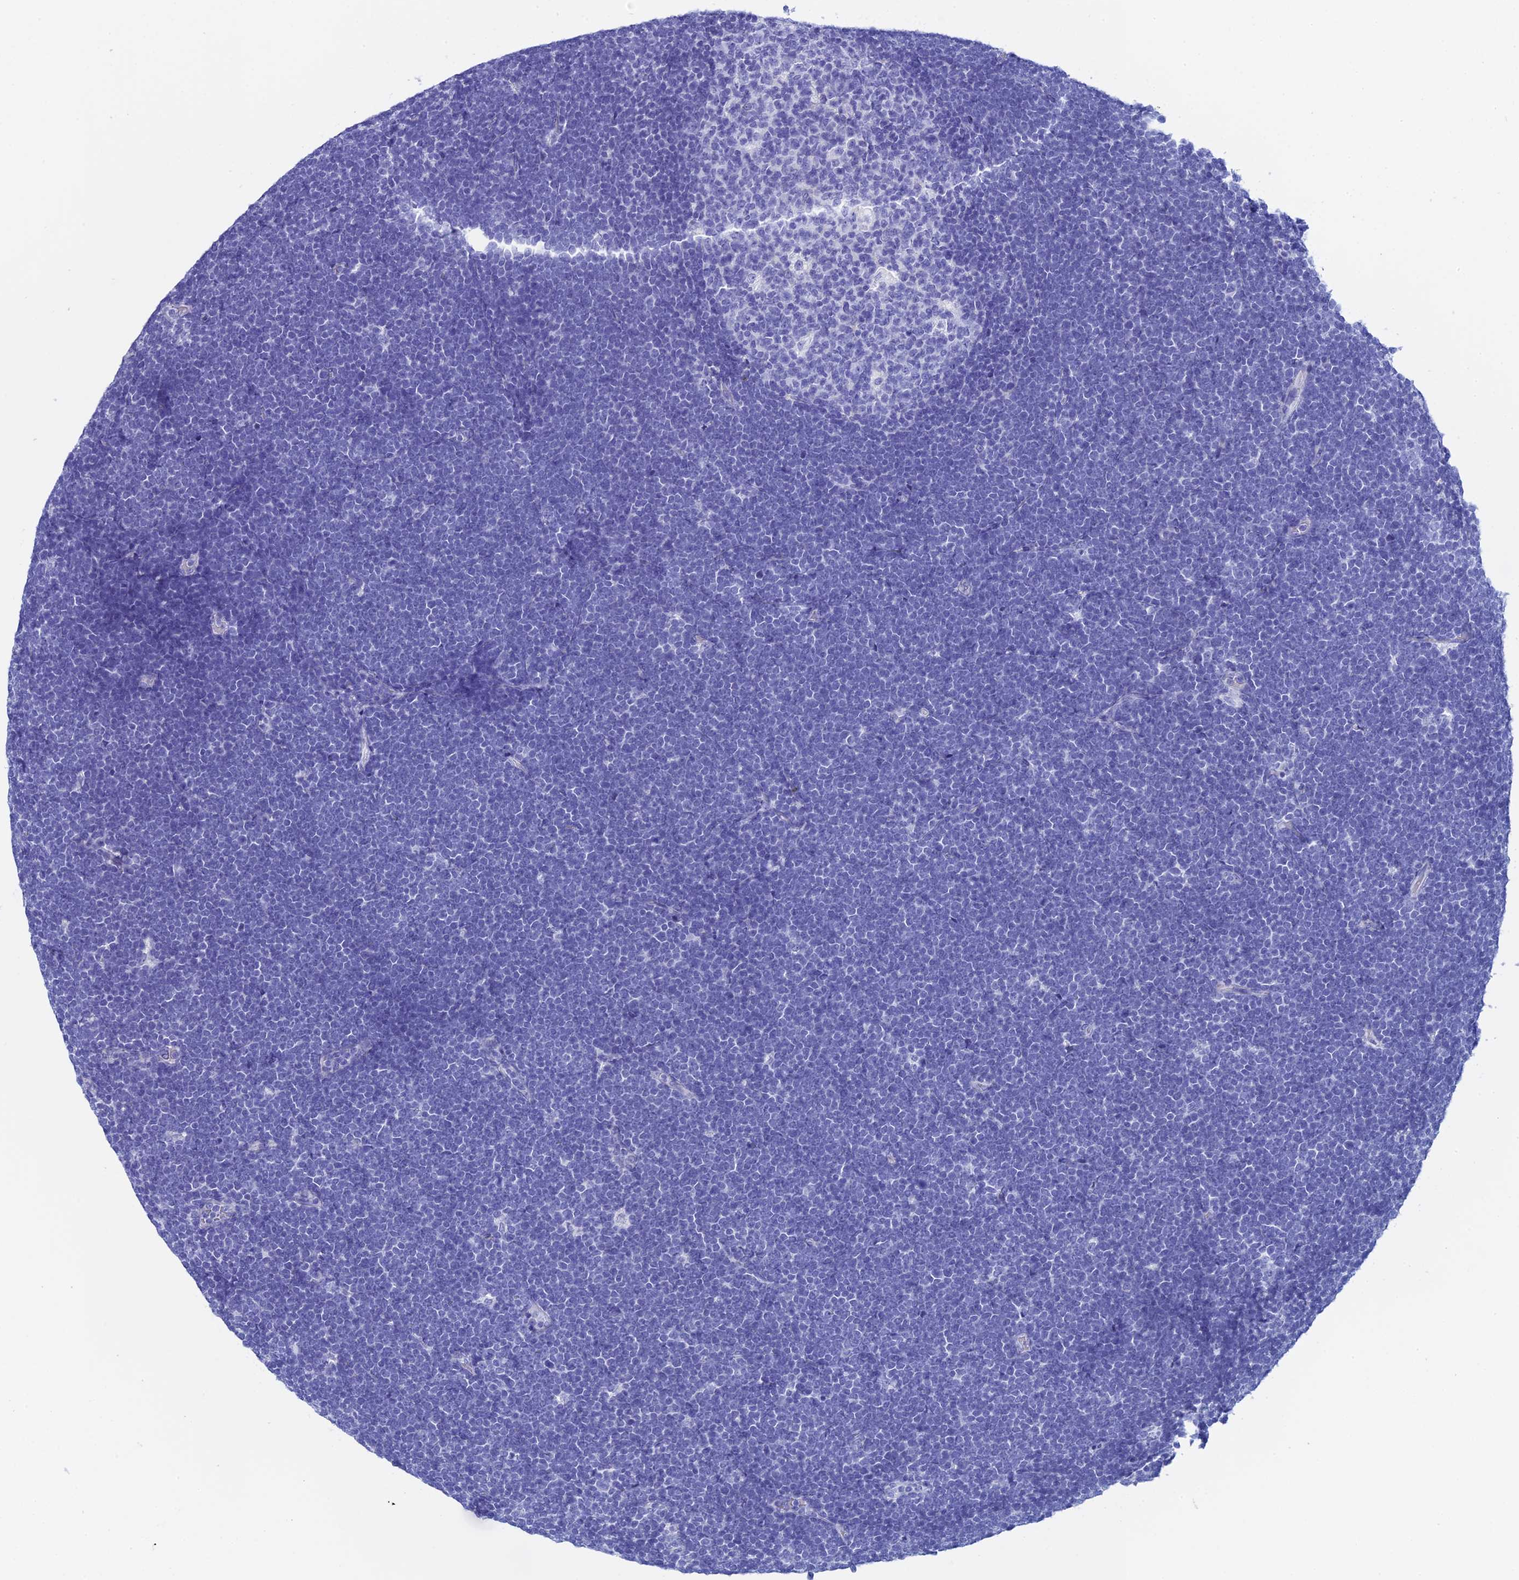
{"staining": {"intensity": "negative", "quantity": "none", "location": "none"}, "tissue": "lymphoma", "cell_type": "Tumor cells", "image_type": "cancer", "snomed": [{"axis": "morphology", "description": "Malignant lymphoma, non-Hodgkin's type, High grade"}, {"axis": "topography", "description": "Lymph node"}], "caption": "DAB (3,3'-diaminobenzidine) immunohistochemical staining of human lymphoma exhibits no significant expression in tumor cells.", "gene": "TEX101", "patient": {"sex": "male", "age": 13}}